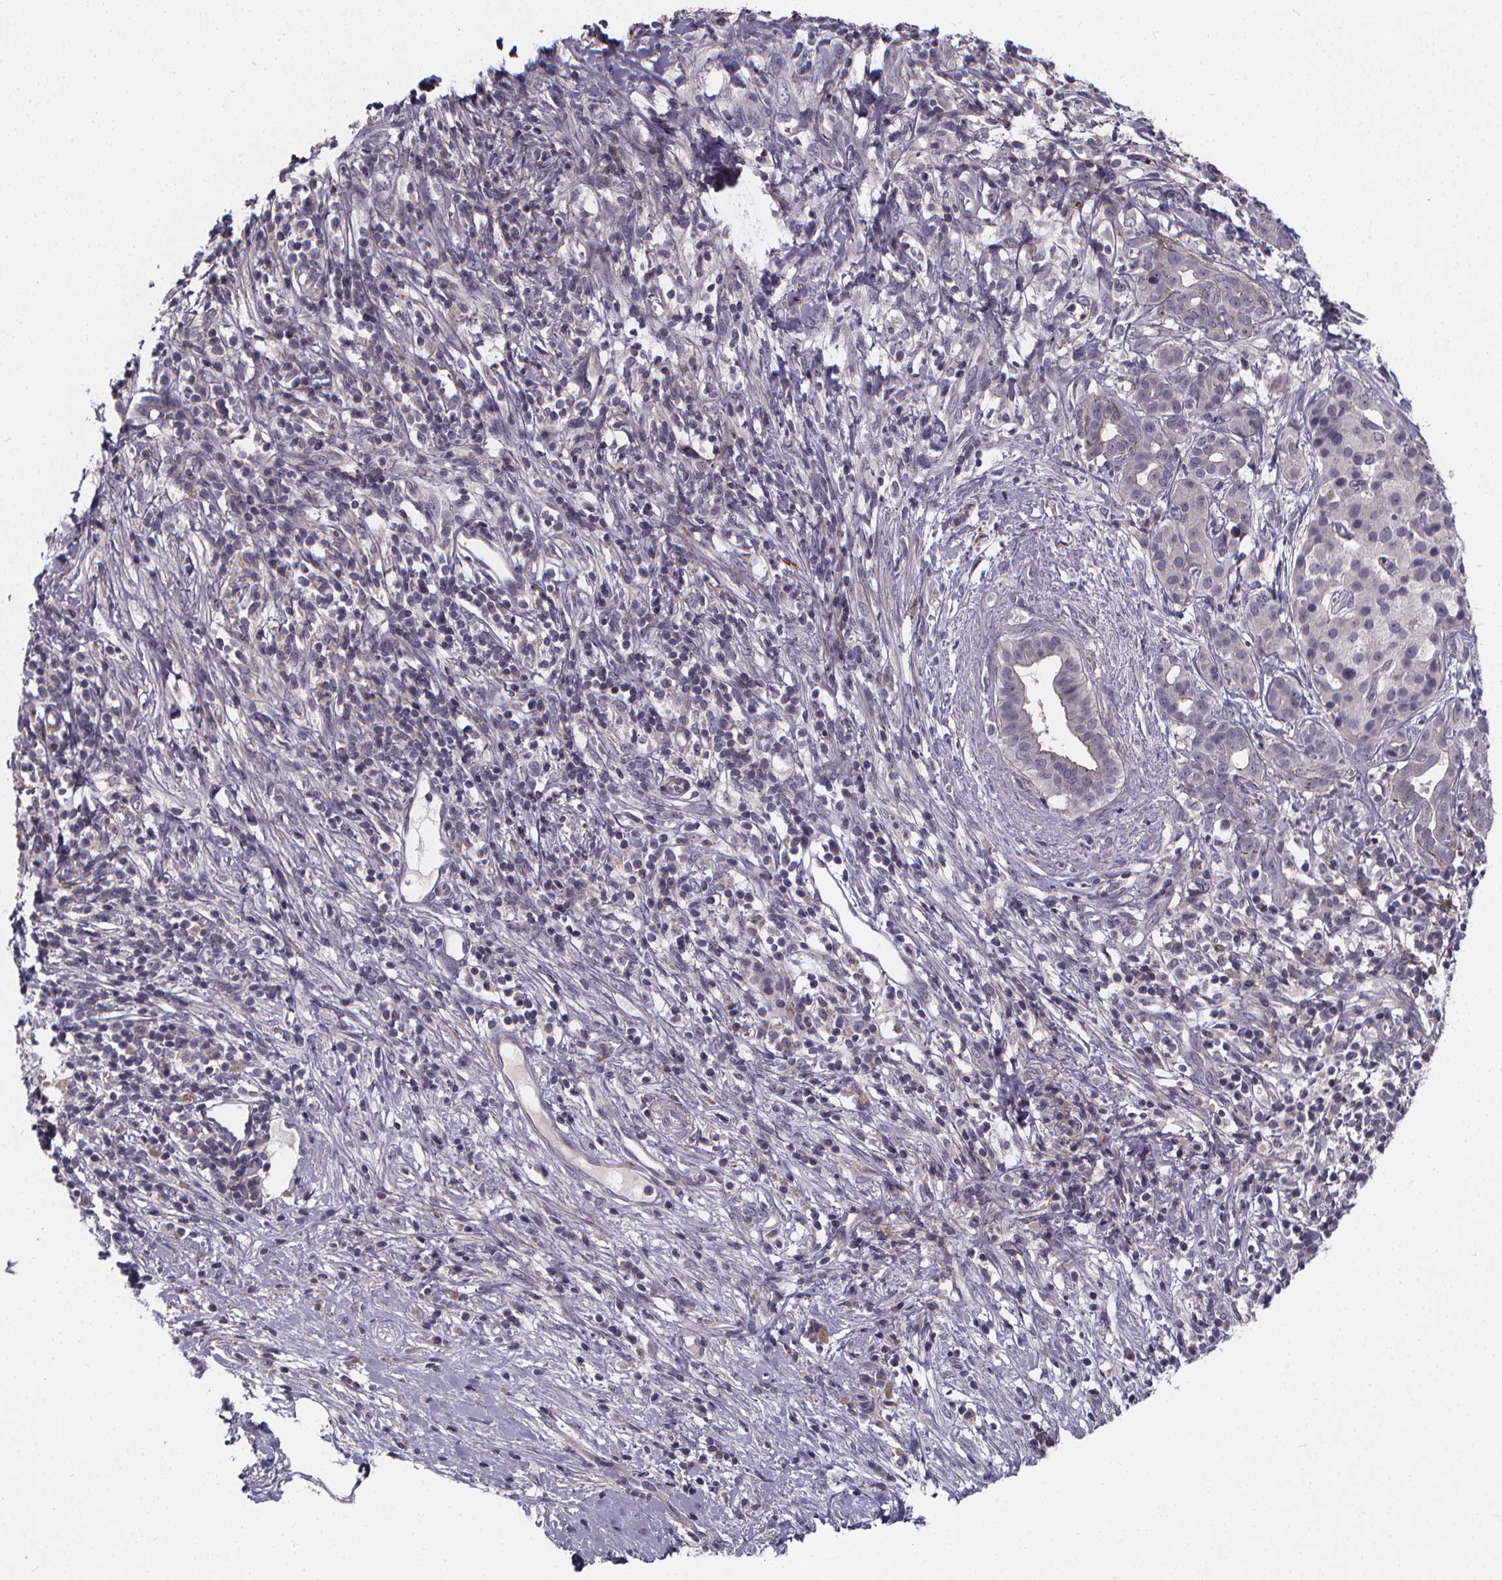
{"staining": {"intensity": "negative", "quantity": "none", "location": "none"}, "tissue": "pancreatic cancer", "cell_type": "Tumor cells", "image_type": "cancer", "snomed": [{"axis": "morphology", "description": "Adenocarcinoma, NOS"}, {"axis": "topography", "description": "Pancreas"}], "caption": "IHC of pancreatic cancer (adenocarcinoma) shows no expression in tumor cells.", "gene": "FBXW2", "patient": {"sex": "male", "age": 61}}